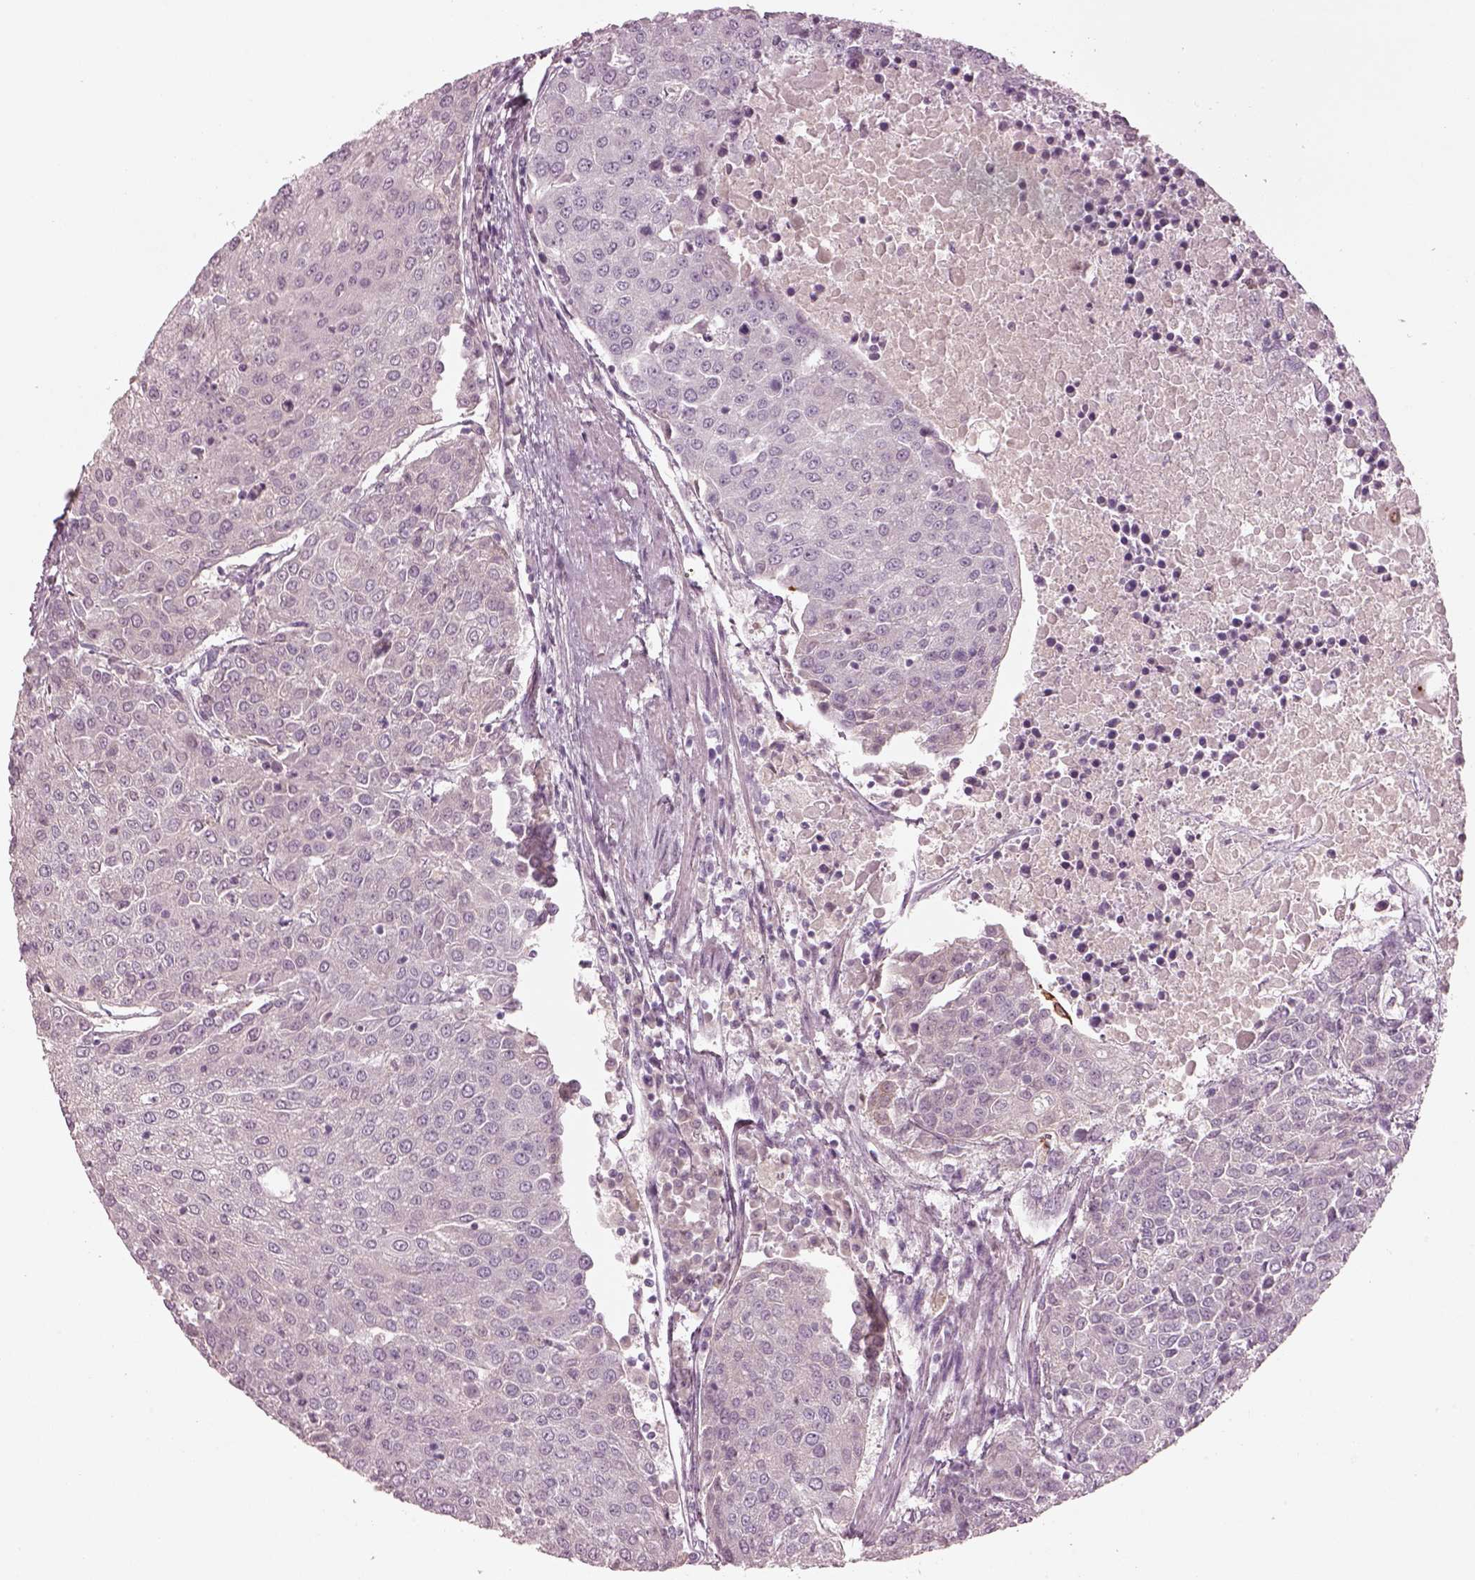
{"staining": {"intensity": "negative", "quantity": "none", "location": "none"}, "tissue": "urothelial cancer", "cell_type": "Tumor cells", "image_type": "cancer", "snomed": [{"axis": "morphology", "description": "Urothelial carcinoma, High grade"}, {"axis": "topography", "description": "Urinary bladder"}], "caption": "High magnification brightfield microscopy of urothelial cancer stained with DAB (brown) and counterstained with hematoxylin (blue): tumor cells show no significant staining.", "gene": "SPATA6L", "patient": {"sex": "female", "age": 85}}